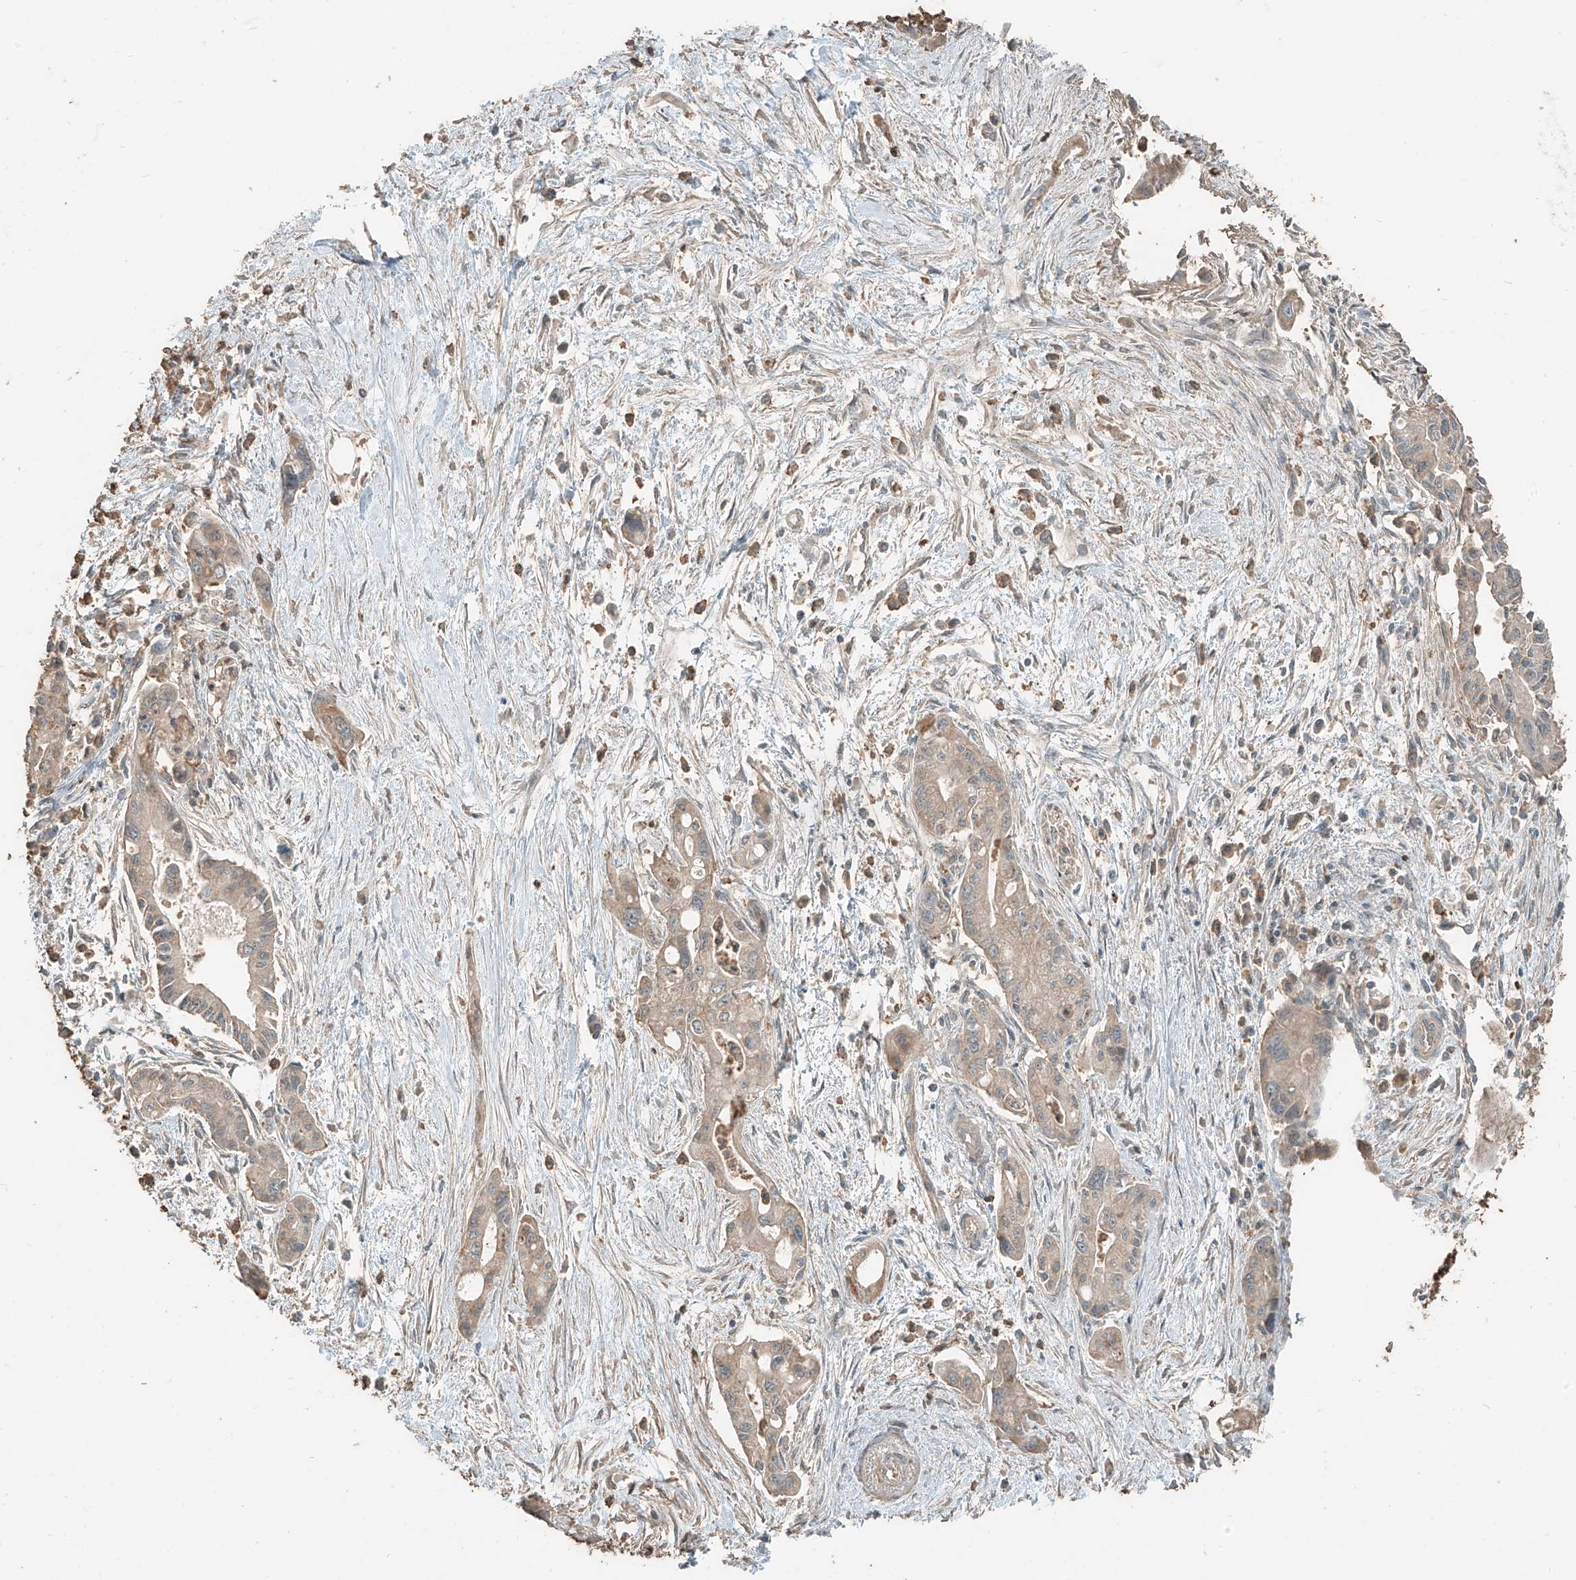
{"staining": {"intensity": "weak", "quantity": "25%-75%", "location": "cytoplasmic/membranous"}, "tissue": "pancreatic cancer", "cell_type": "Tumor cells", "image_type": "cancer", "snomed": [{"axis": "morphology", "description": "Adenocarcinoma, NOS"}, {"axis": "topography", "description": "Pancreas"}], "caption": "Immunohistochemical staining of human pancreatic adenocarcinoma exhibits weak cytoplasmic/membranous protein staining in approximately 25%-75% of tumor cells.", "gene": "RFTN2", "patient": {"sex": "male", "age": 70}}